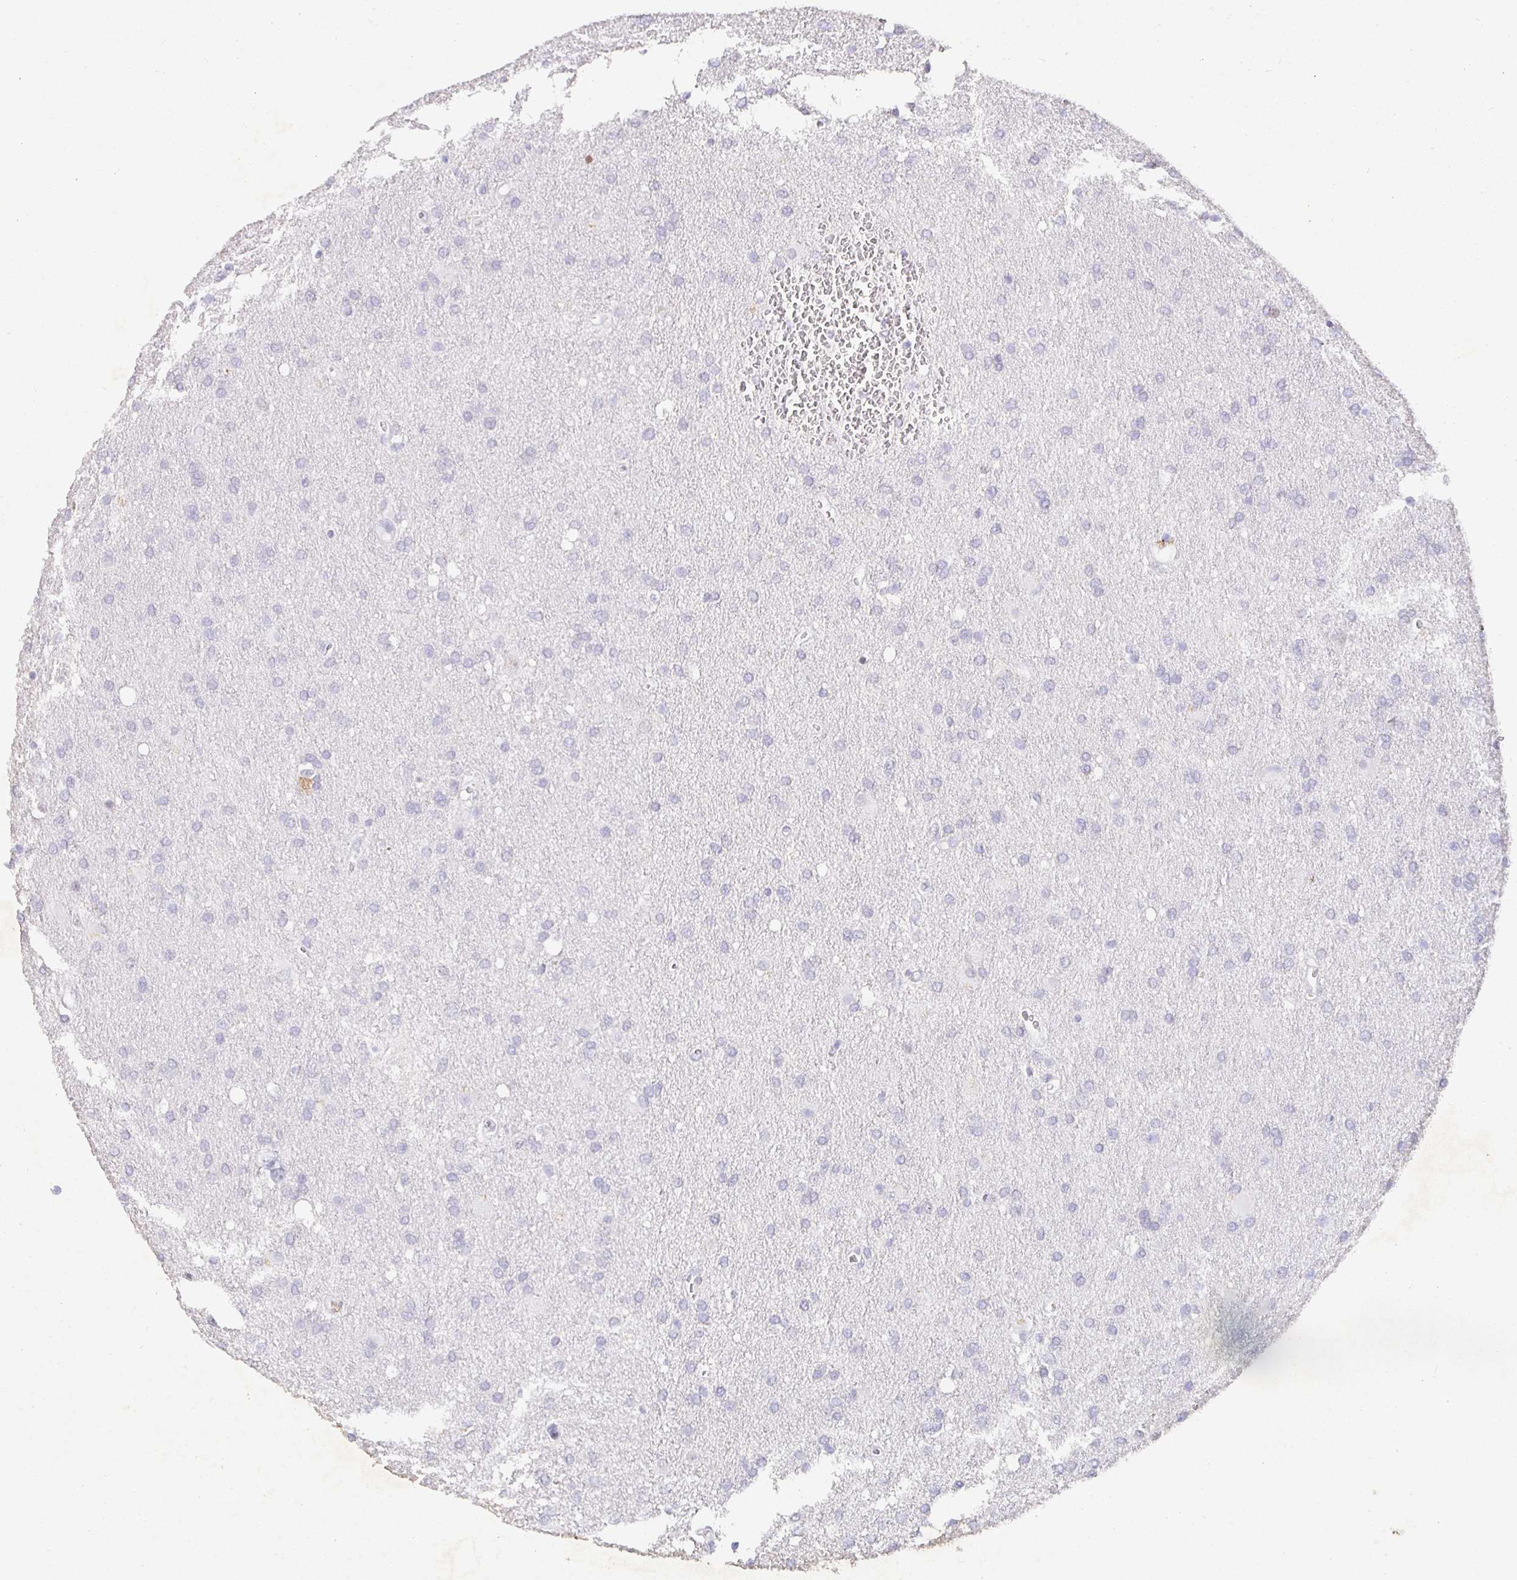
{"staining": {"intensity": "negative", "quantity": "none", "location": "none"}, "tissue": "glioma", "cell_type": "Tumor cells", "image_type": "cancer", "snomed": [{"axis": "morphology", "description": "Glioma, malignant, Low grade"}, {"axis": "topography", "description": "Brain"}], "caption": "This is an immunohistochemistry (IHC) photomicrograph of malignant glioma (low-grade). There is no positivity in tumor cells.", "gene": "SATB1", "patient": {"sex": "male", "age": 66}}